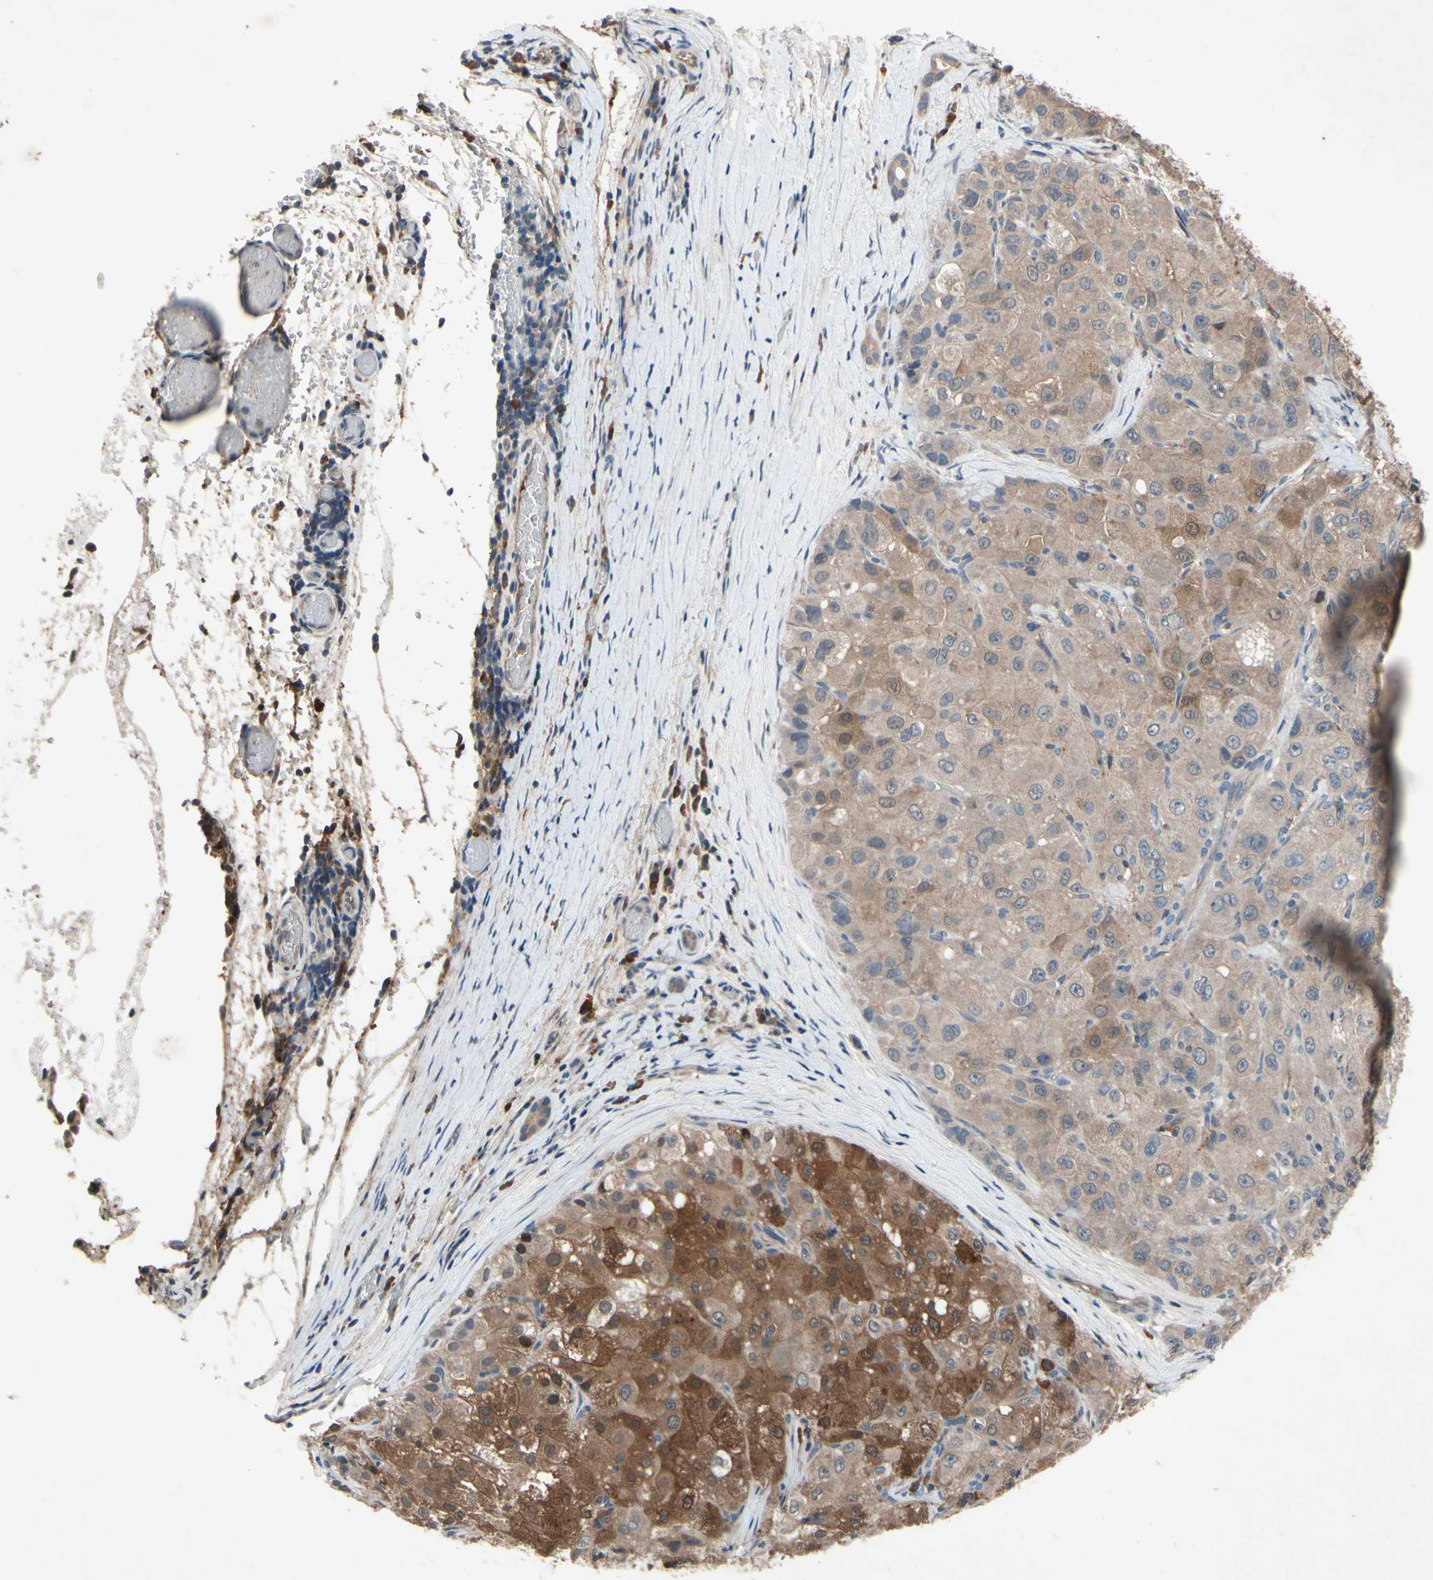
{"staining": {"intensity": "moderate", "quantity": ">75%", "location": "cytoplasmic/membranous"}, "tissue": "liver cancer", "cell_type": "Tumor cells", "image_type": "cancer", "snomed": [{"axis": "morphology", "description": "Carcinoma, Hepatocellular, NOS"}, {"axis": "topography", "description": "Liver"}], "caption": "A high-resolution histopathology image shows IHC staining of liver hepatocellular carcinoma, which displays moderate cytoplasmic/membranous staining in approximately >75% of tumor cells. (DAB IHC with brightfield microscopy, high magnification).", "gene": "IL1RL1", "patient": {"sex": "male", "age": 80}}